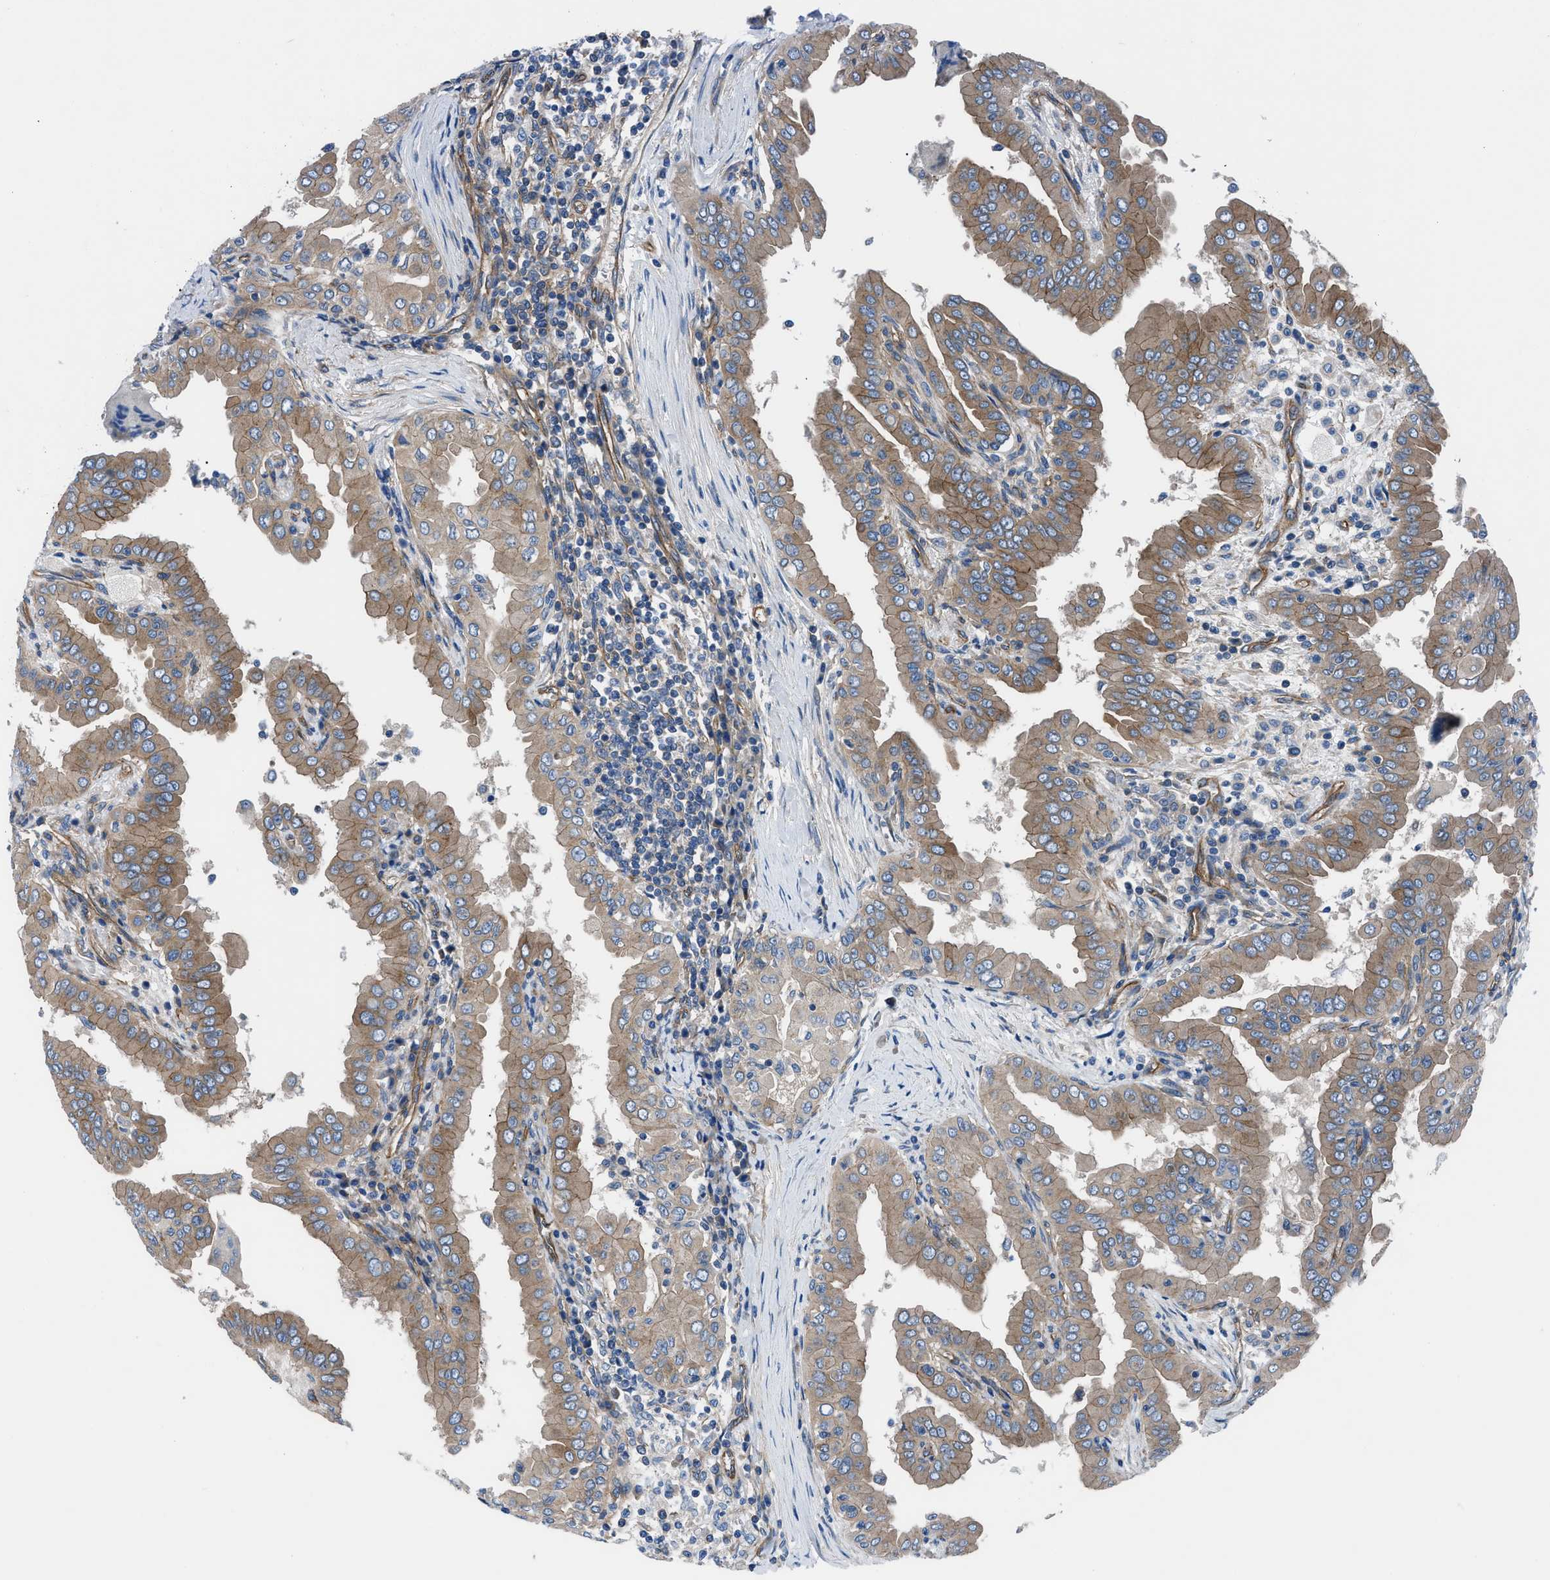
{"staining": {"intensity": "moderate", "quantity": ">75%", "location": "cytoplasmic/membranous"}, "tissue": "thyroid cancer", "cell_type": "Tumor cells", "image_type": "cancer", "snomed": [{"axis": "morphology", "description": "Papillary adenocarcinoma, NOS"}, {"axis": "topography", "description": "Thyroid gland"}], "caption": "Papillary adenocarcinoma (thyroid) stained for a protein (brown) demonstrates moderate cytoplasmic/membranous positive positivity in approximately >75% of tumor cells.", "gene": "TRIP4", "patient": {"sex": "male", "age": 33}}